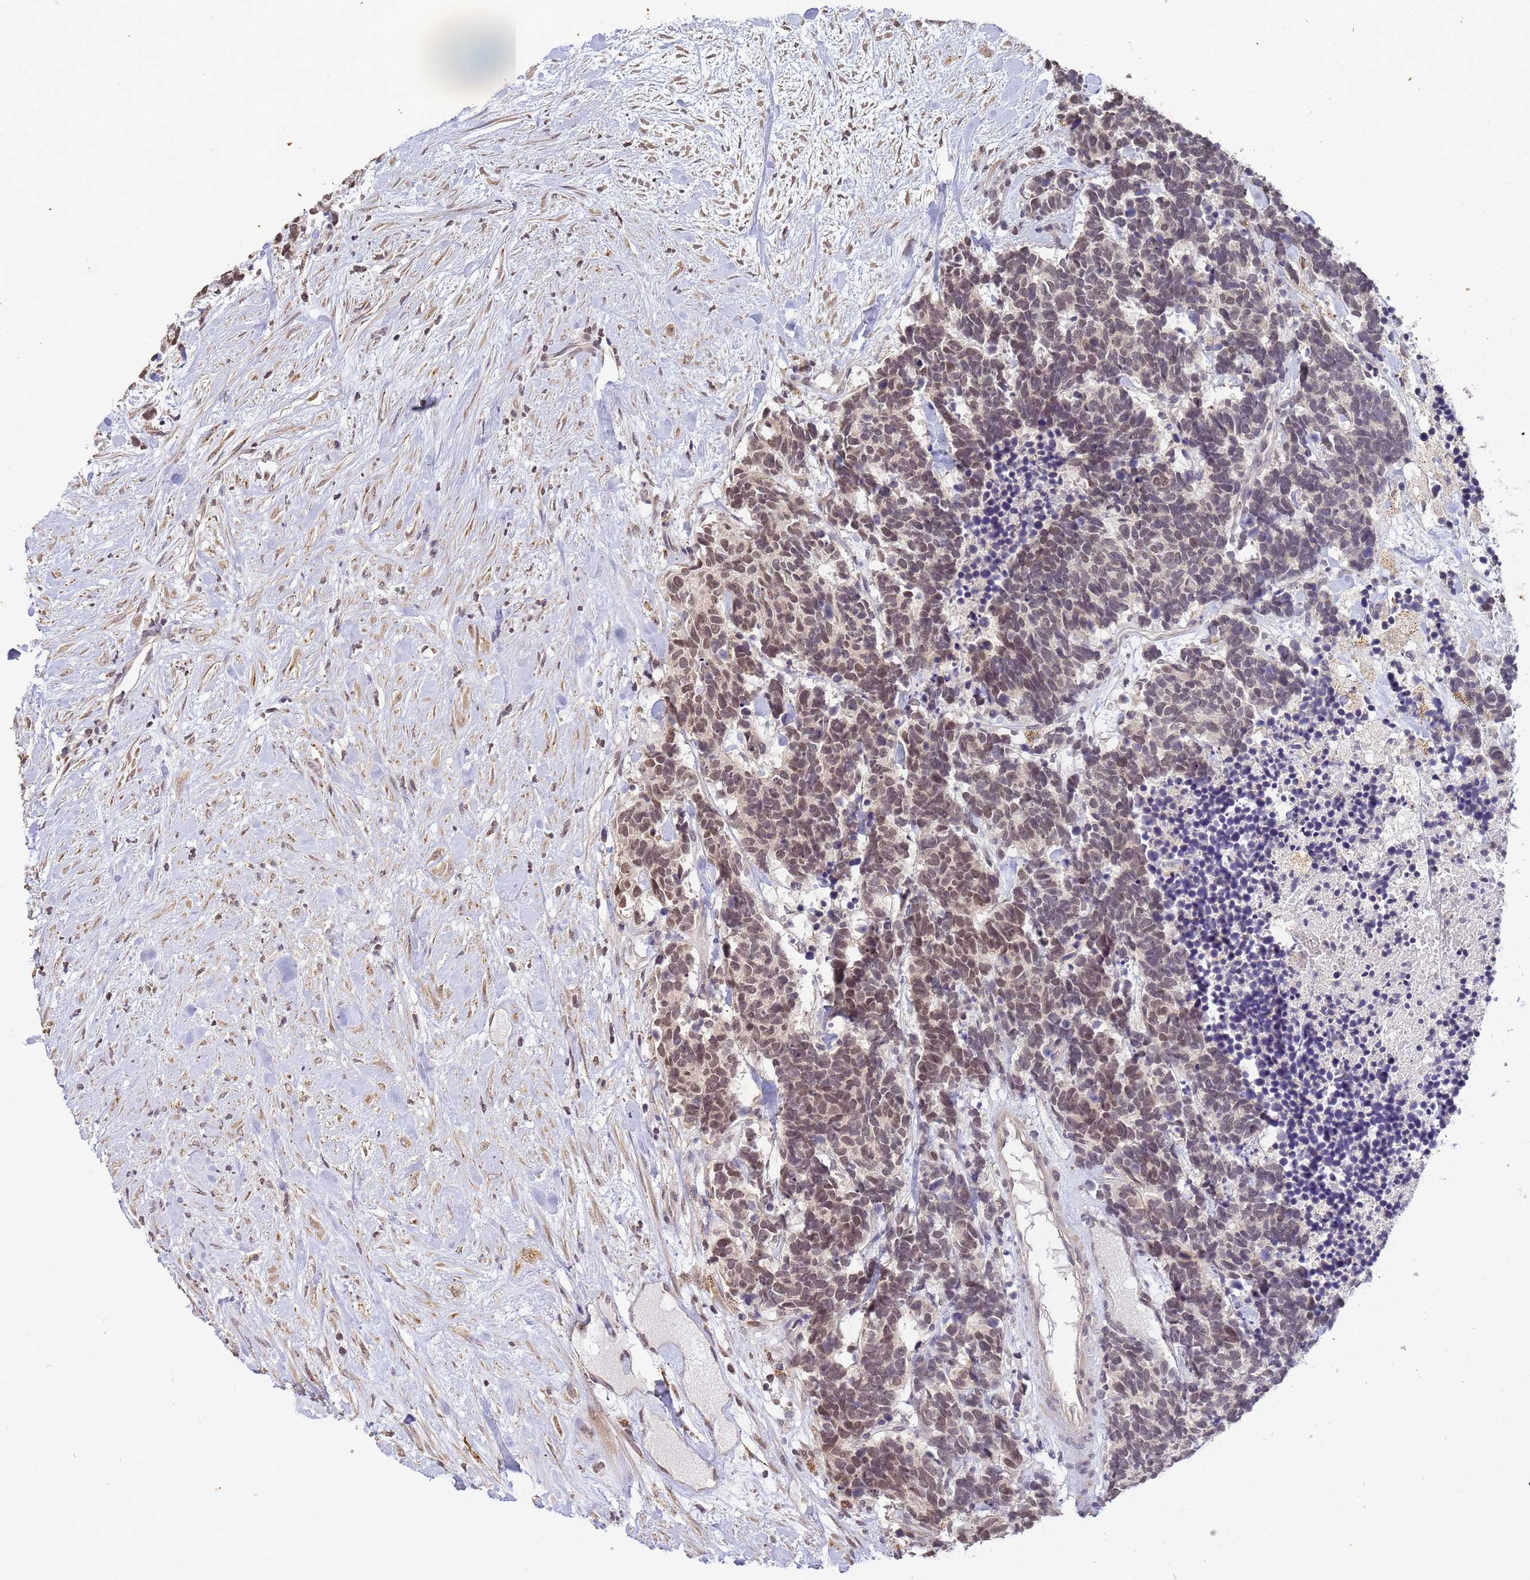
{"staining": {"intensity": "weak", "quantity": ">75%", "location": "nuclear"}, "tissue": "carcinoid", "cell_type": "Tumor cells", "image_type": "cancer", "snomed": [{"axis": "morphology", "description": "Carcinoma, NOS"}, {"axis": "morphology", "description": "Carcinoid, malignant, NOS"}, {"axis": "topography", "description": "Prostate"}], "caption": "Approximately >75% of tumor cells in human carcinoid demonstrate weak nuclear protein expression as visualized by brown immunohistochemical staining.", "gene": "MYL7", "patient": {"sex": "male", "age": 57}}